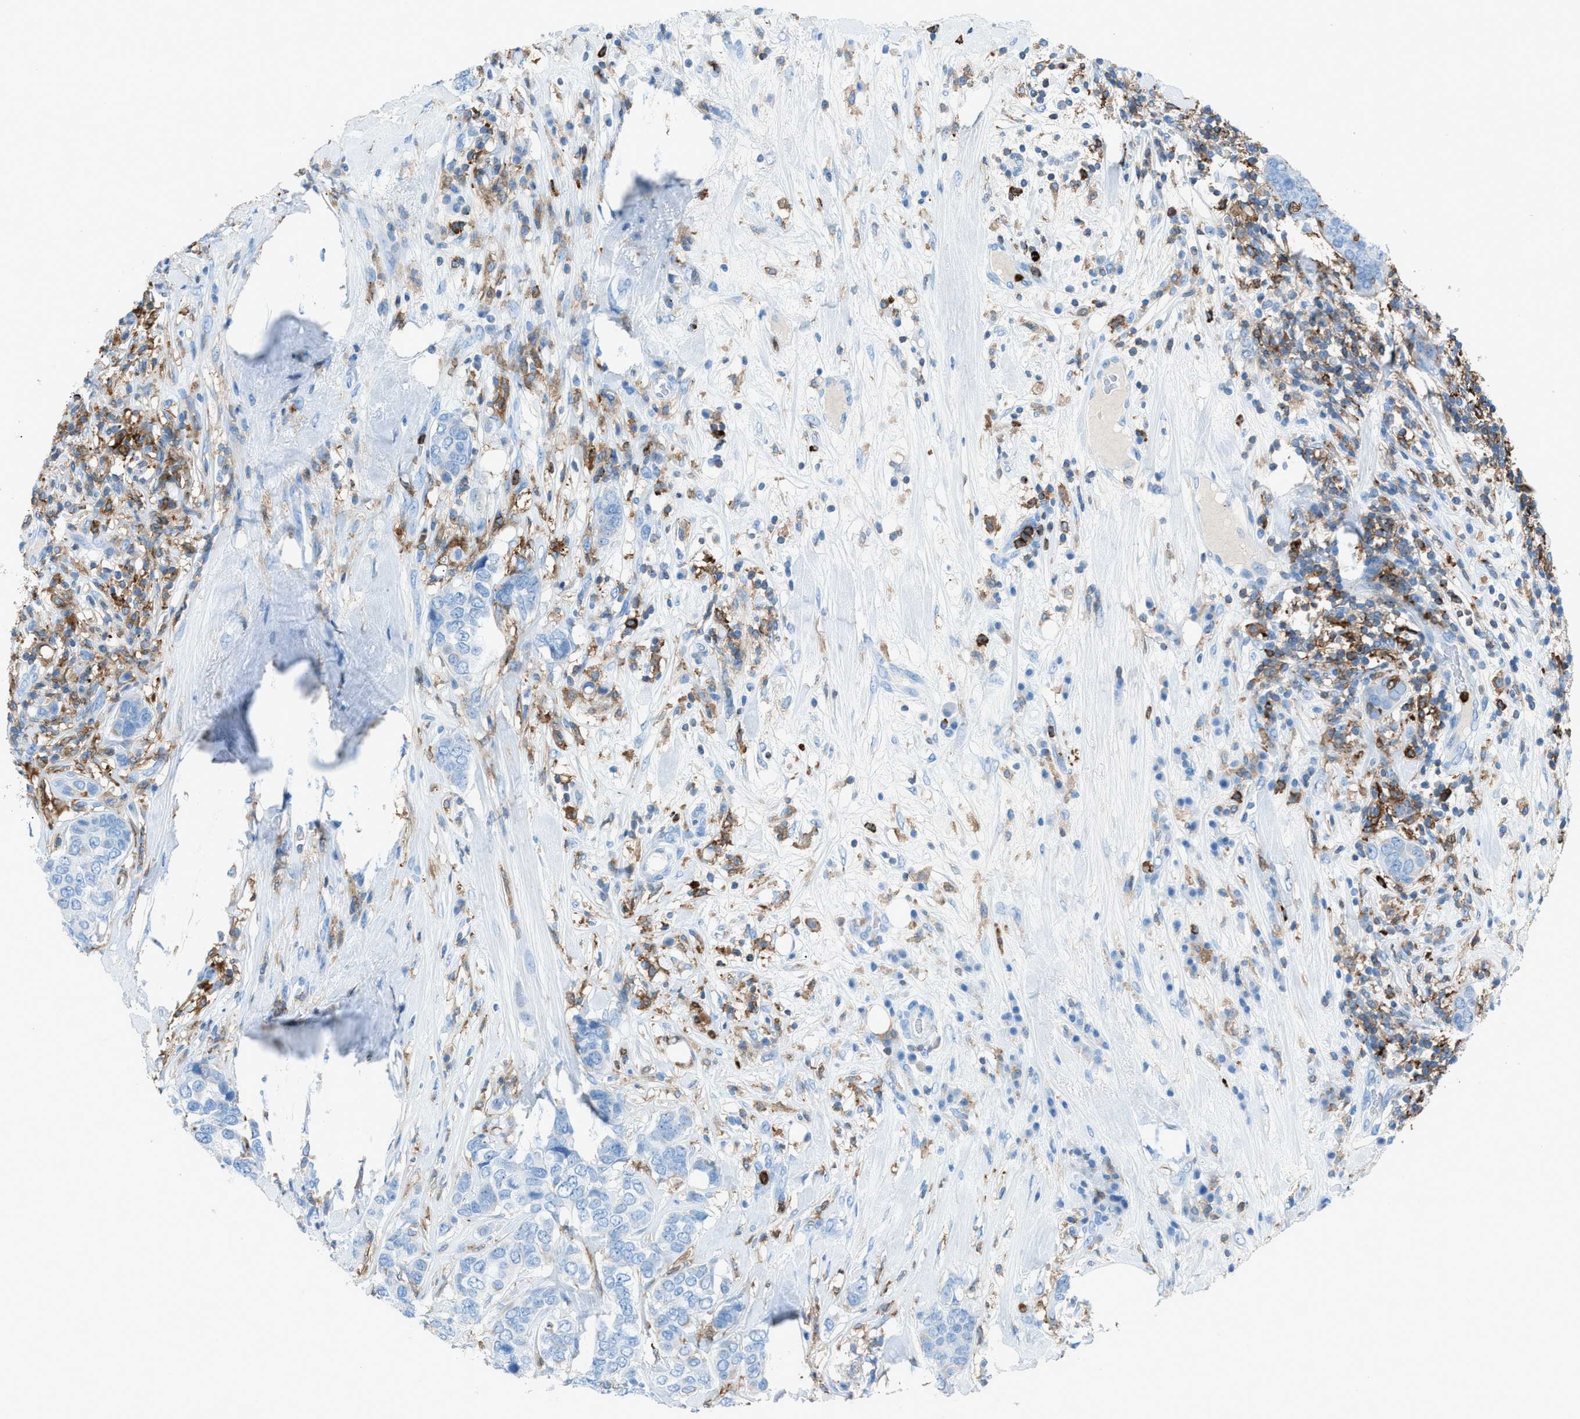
{"staining": {"intensity": "negative", "quantity": "none", "location": "none"}, "tissue": "breast cancer", "cell_type": "Tumor cells", "image_type": "cancer", "snomed": [{"axis": "morphology", "description": "Lobular carcinoma"}, {"axis": "topography", "description": "Breast"}], "caption": "DAB immunohistochemical staining of breast cancer (lobular carcinoma) exhibits no significant positivity in tumor cells.", "gene": "ITGB2", "patient": {"sex": "female", "age": 59}}